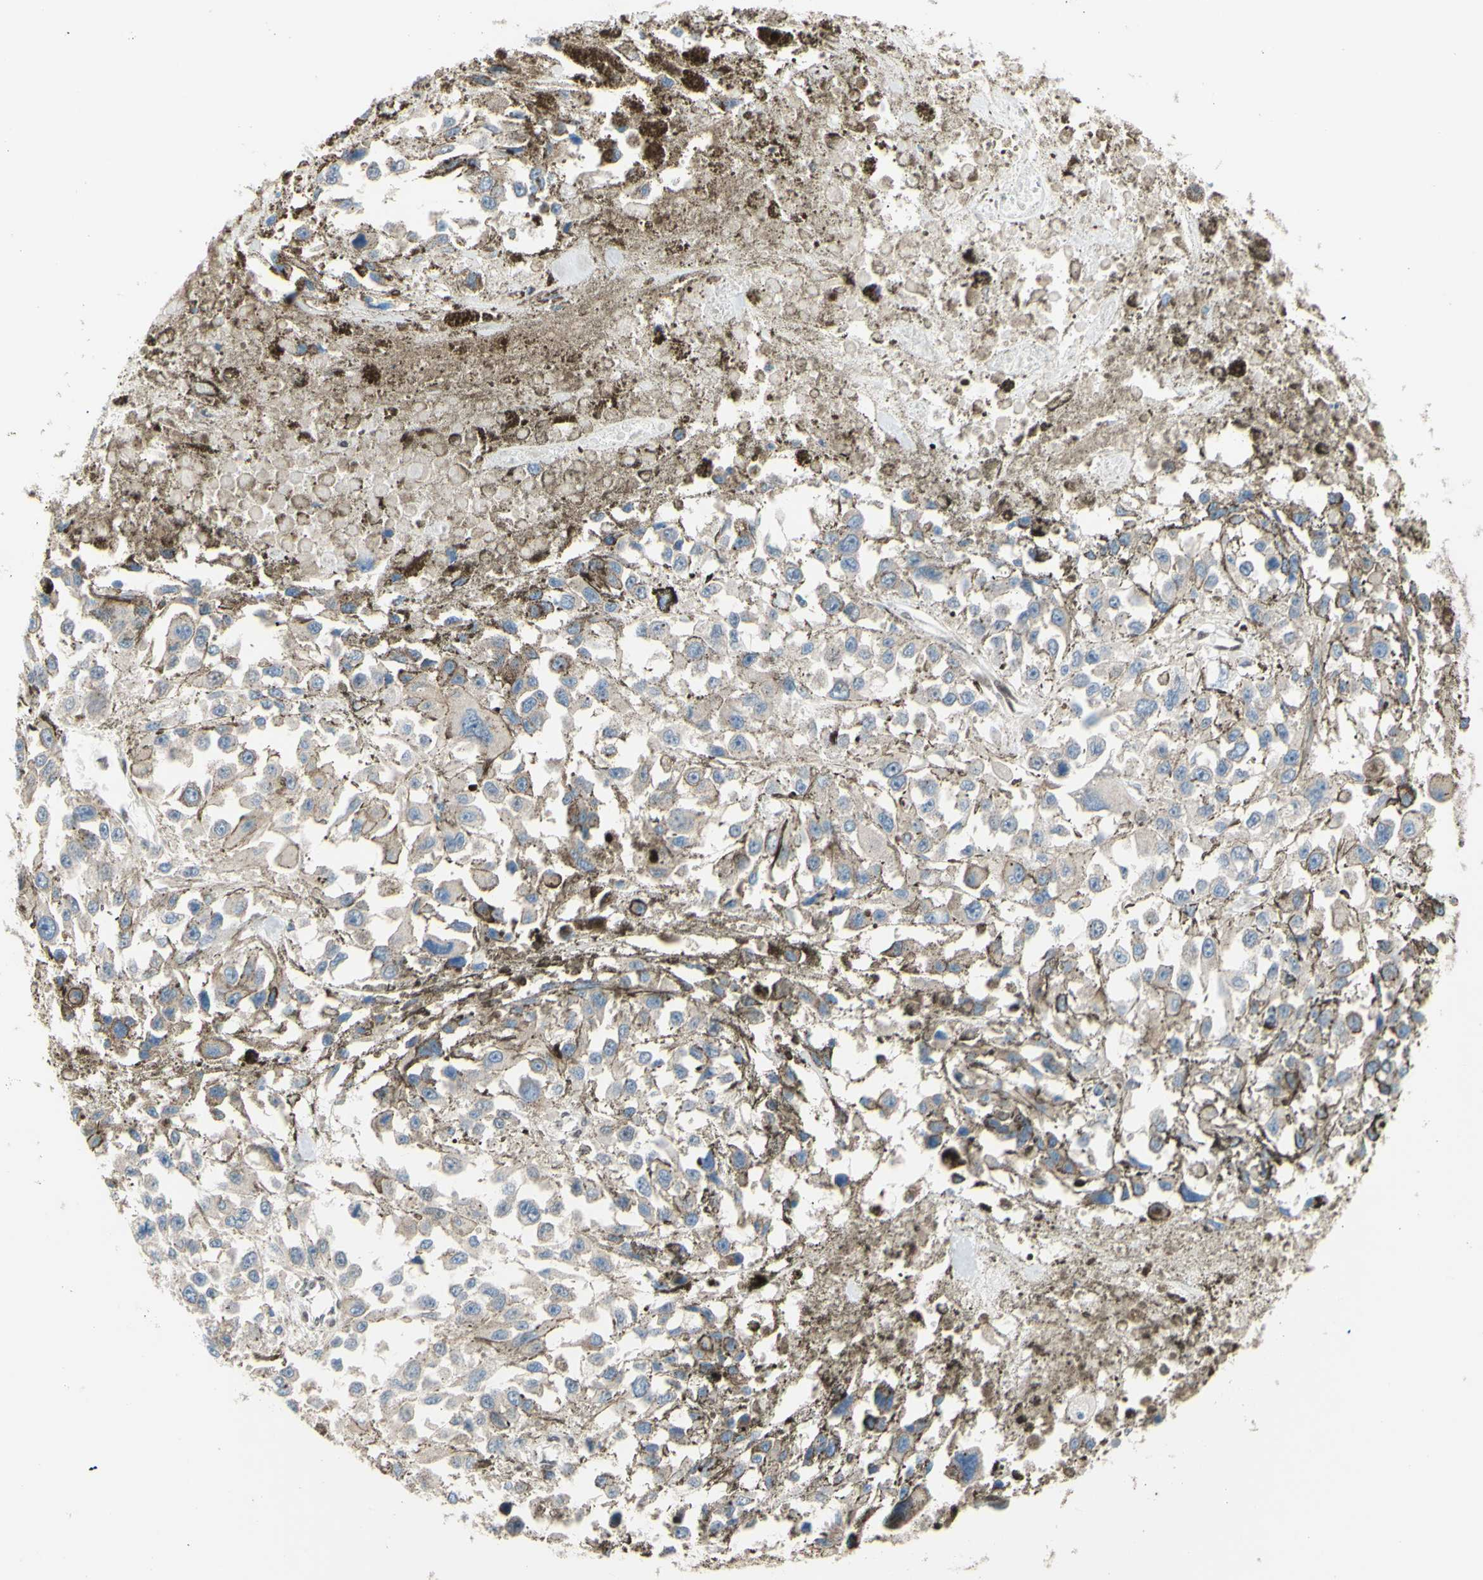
{"staining": {"intensity": "negative", "quantity": "none", "location": "none"}, "tissue": "melanoma", "cell_type": "Tumor cells", "image_type": "cancer", "snomed": [{"axis": "morphology", "description": "Malignant melanoma, Metastatic site"}, {"axis": "topography", "description": "Lymph node"}], "caption": "An immunohistochemistry histopathology image of melanoma is shown. There is no staining in tumor cells of melanoma.", "gene": "EED", "patient": {"sex": "male", "age": 59}}